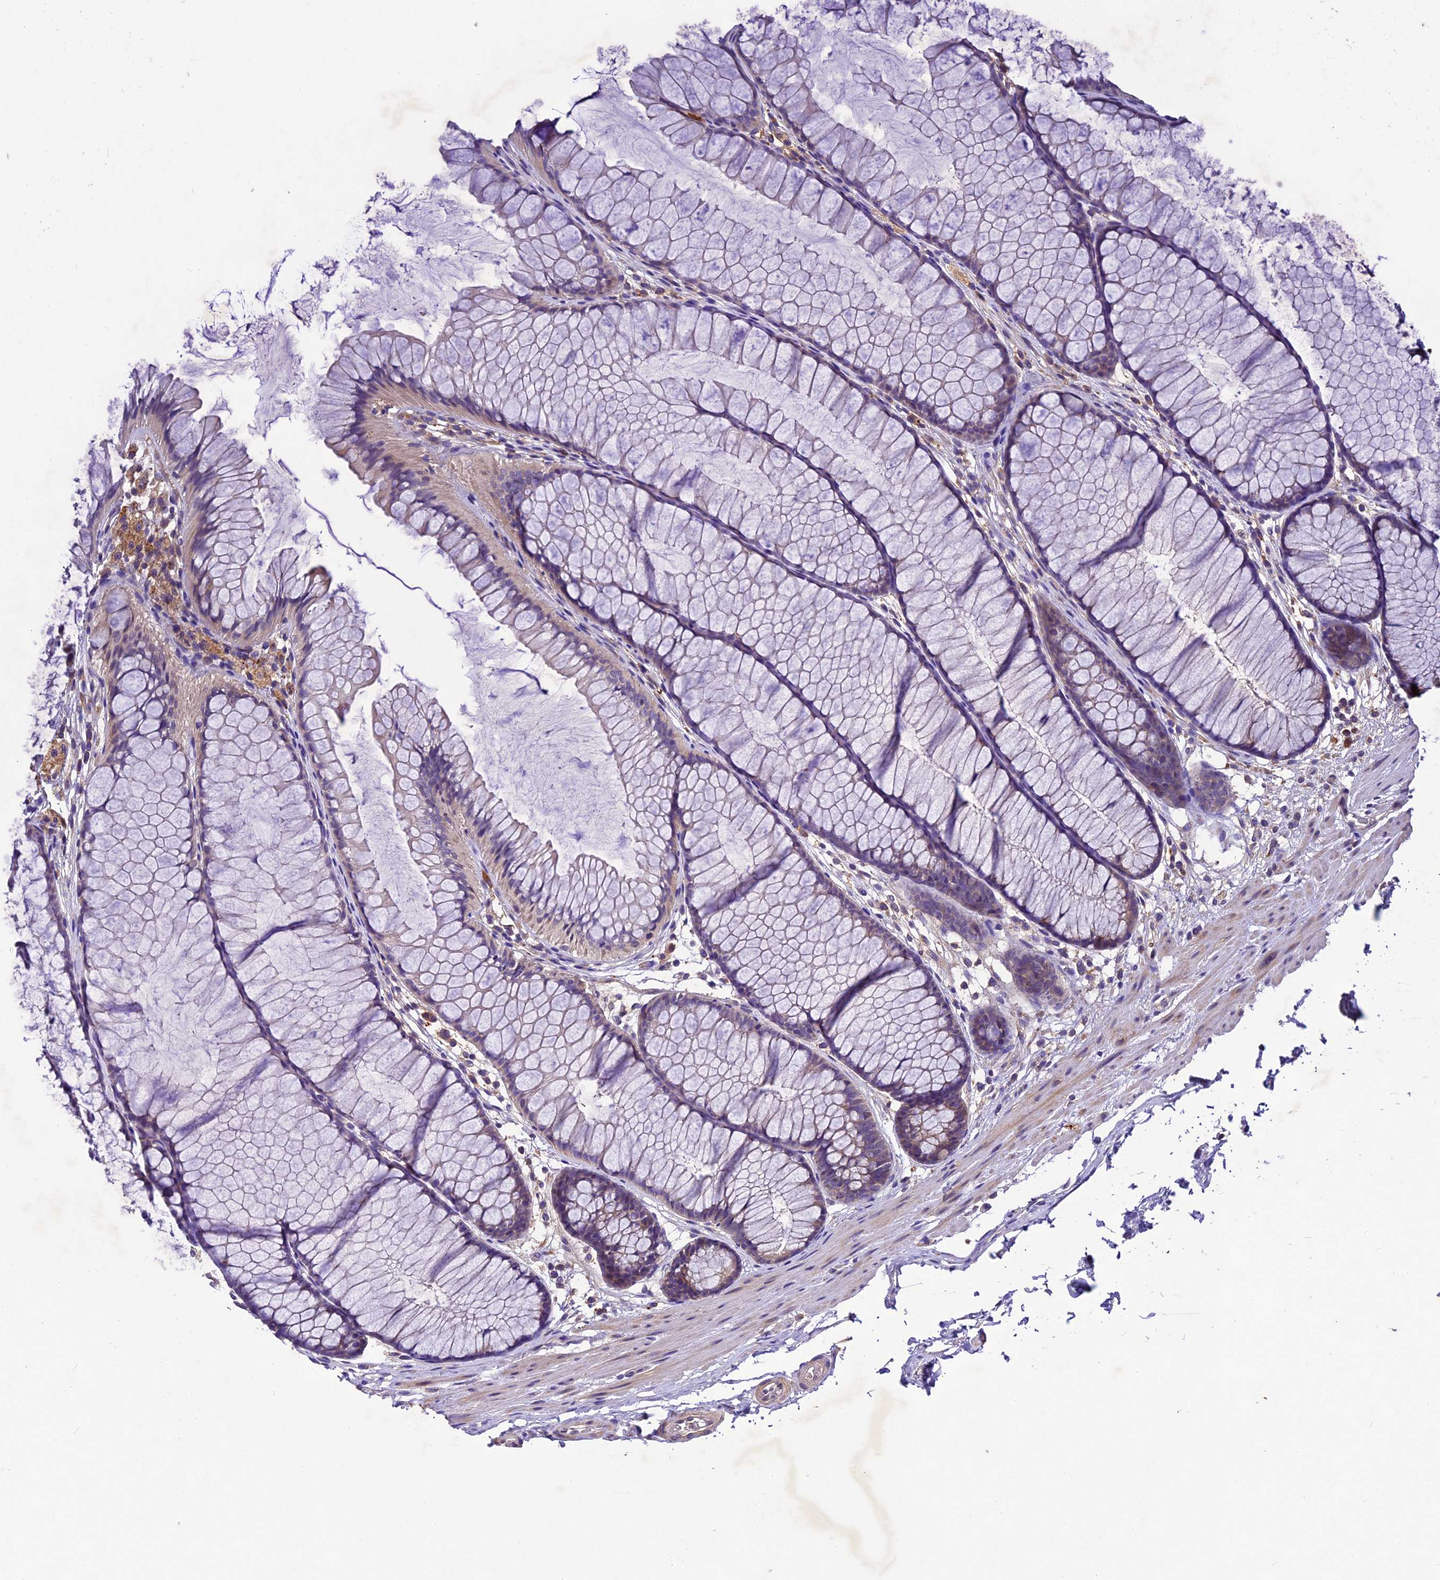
{"staining": {"intensity": "weak", "quantity": "25%-75%", "location": "cytoplasmic/membranous"}, "tissue": "colon", "cell_type": "Endothelial cells", "image_type": "normal", "snomed": [{"axis": "morphology", "description": "Normal tissue, NOS"}, {"axis": "topography", "description": "Colon"}], "caption": "IHC image of unremarkable colon: colon stained using IHC exhibits low levels of weak protein expression localized specifically in the cytoplasmic/membranous of endothelial cells, appearing as a cytoplasmic/membranous brown color.", "gene": "CILP2", "patient": {"sex": "female", "age": 82}}